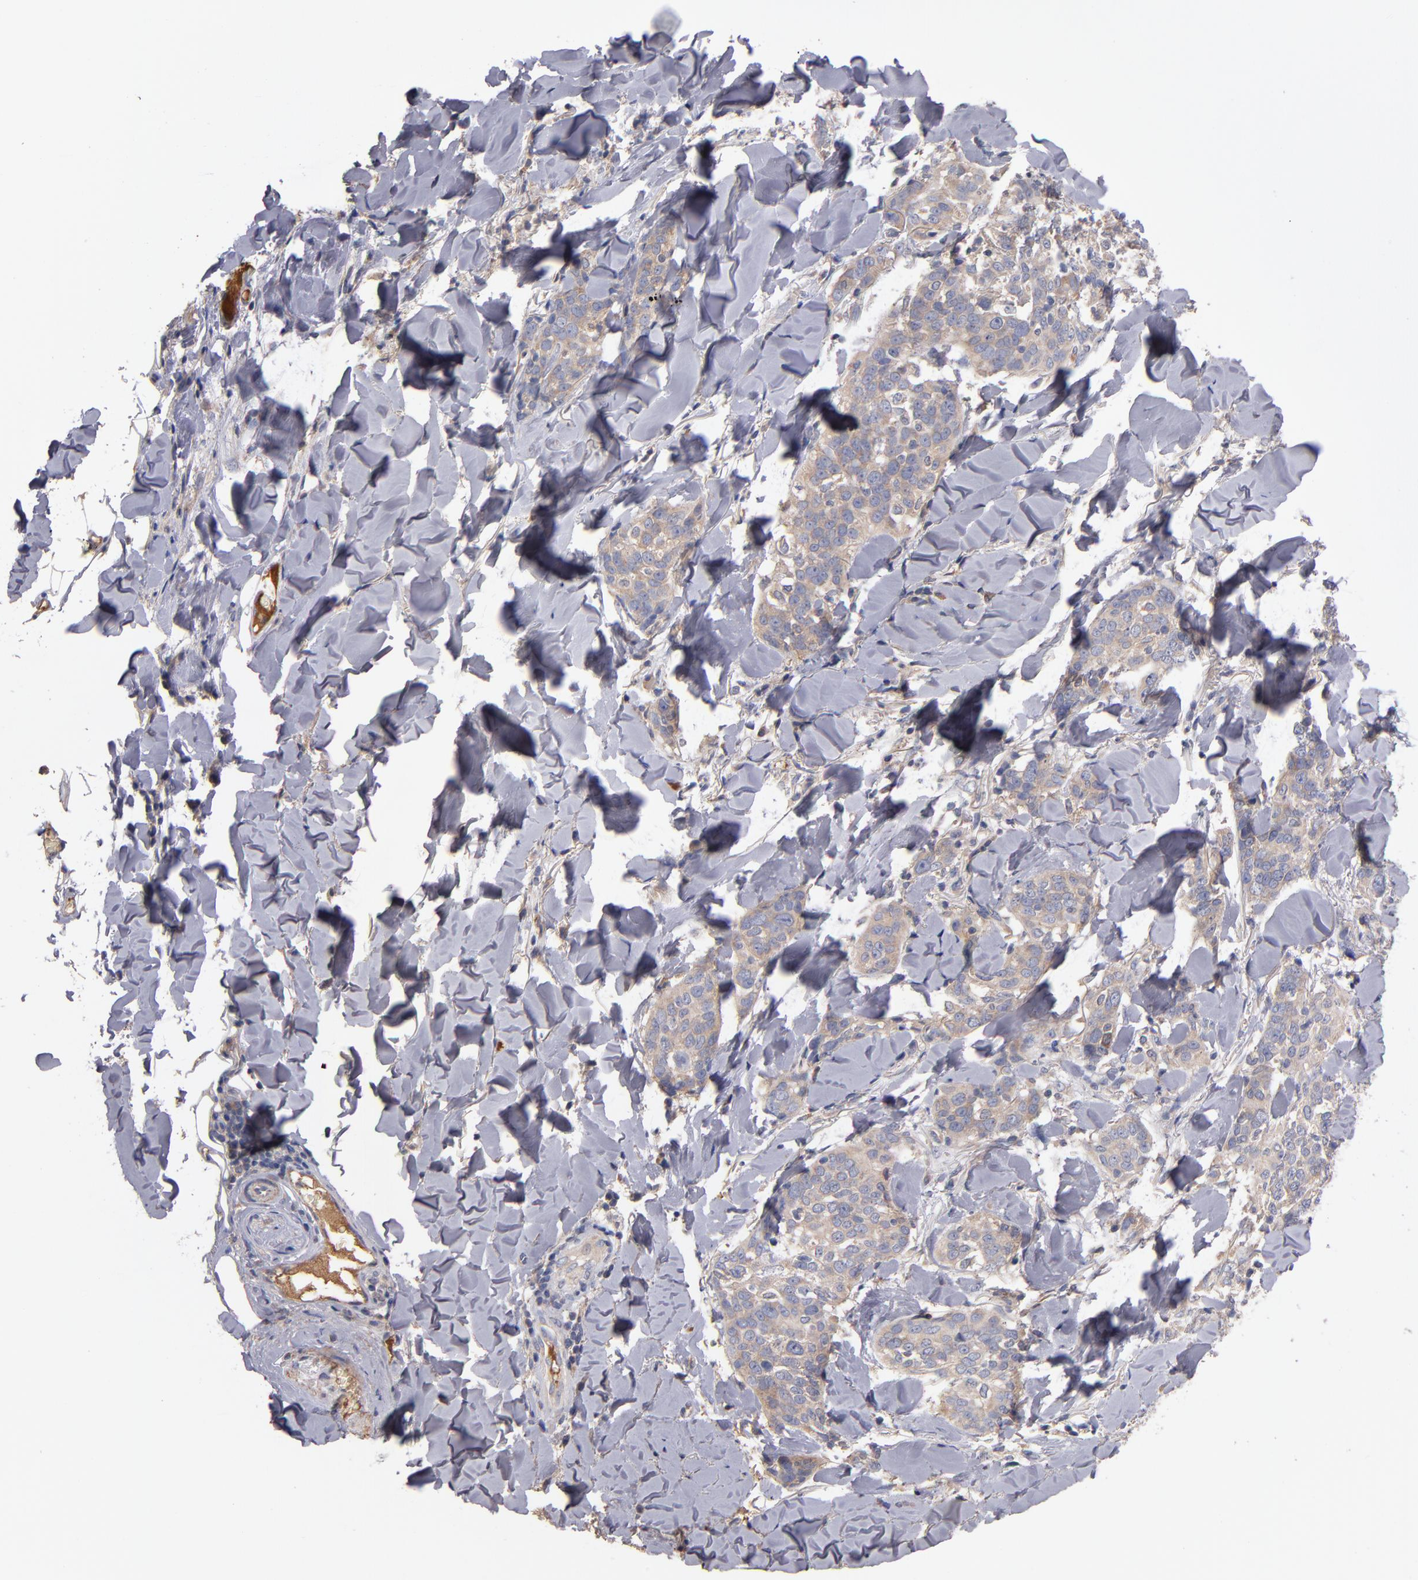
{"staining": {"intensity": "weak", "quantity": ">75%", "location": "cytoplasmic/membranous"}, "tissue": "skin cancer", "cell_type": "Tumor cells", "image_type": "cancer", "snomed": [{"axis": "morphology", "description": "Normal tissue, NOS"}, {"axis": "morphology", "description": "Squamous cell carcinoma, NOS"}, {"axis": "topography", "description": "Skin"}], "caption": "Human skin cancer (squamous cell carcinoma) stained with a protein marker demonstrates weak staining in tumor cells.", "gene": "DACT1", "patient": {"sex": "female", "age": 83}}